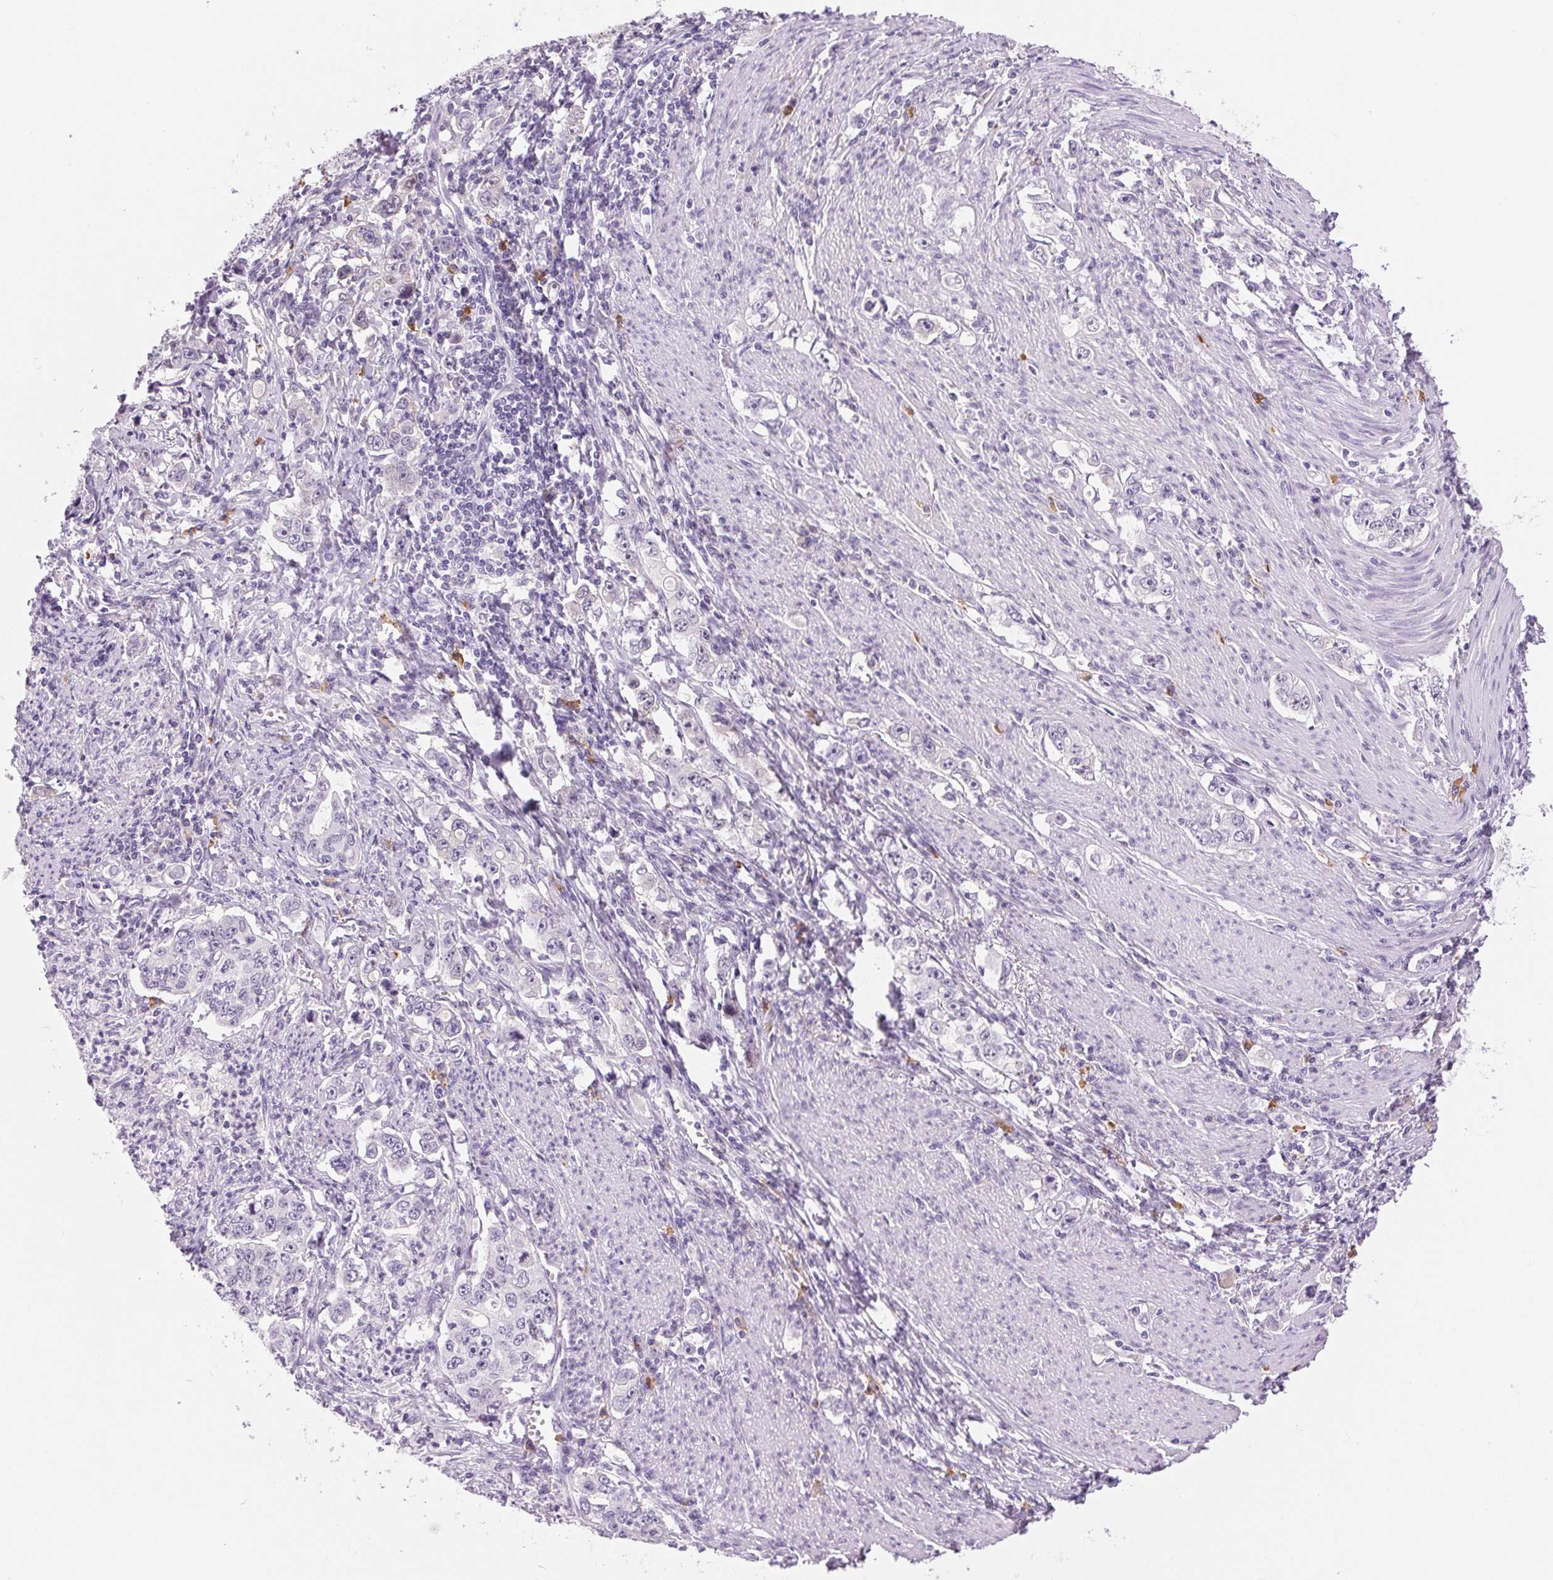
{"staining": {"intensity": "negative", "quantity": "none", "location": "none"}, "tissue": "stomach cancer", "cell_type": "Tumor cells", "image_type": "cancer", "snomed": [{"axis": "morphology", "description": "Adenocarcinoma, NOS"}, {"axis": "topography", "description": "Stomach, lower"}], "caption": "Immunohistochemistry (IHC) histopathology image of adenocarcinoma (stomach) stained for a protein (brown), which reveals no staining in tumor cells.", "gene": "IFIT1B", "patient": {"sex": "female", "age": 72}}